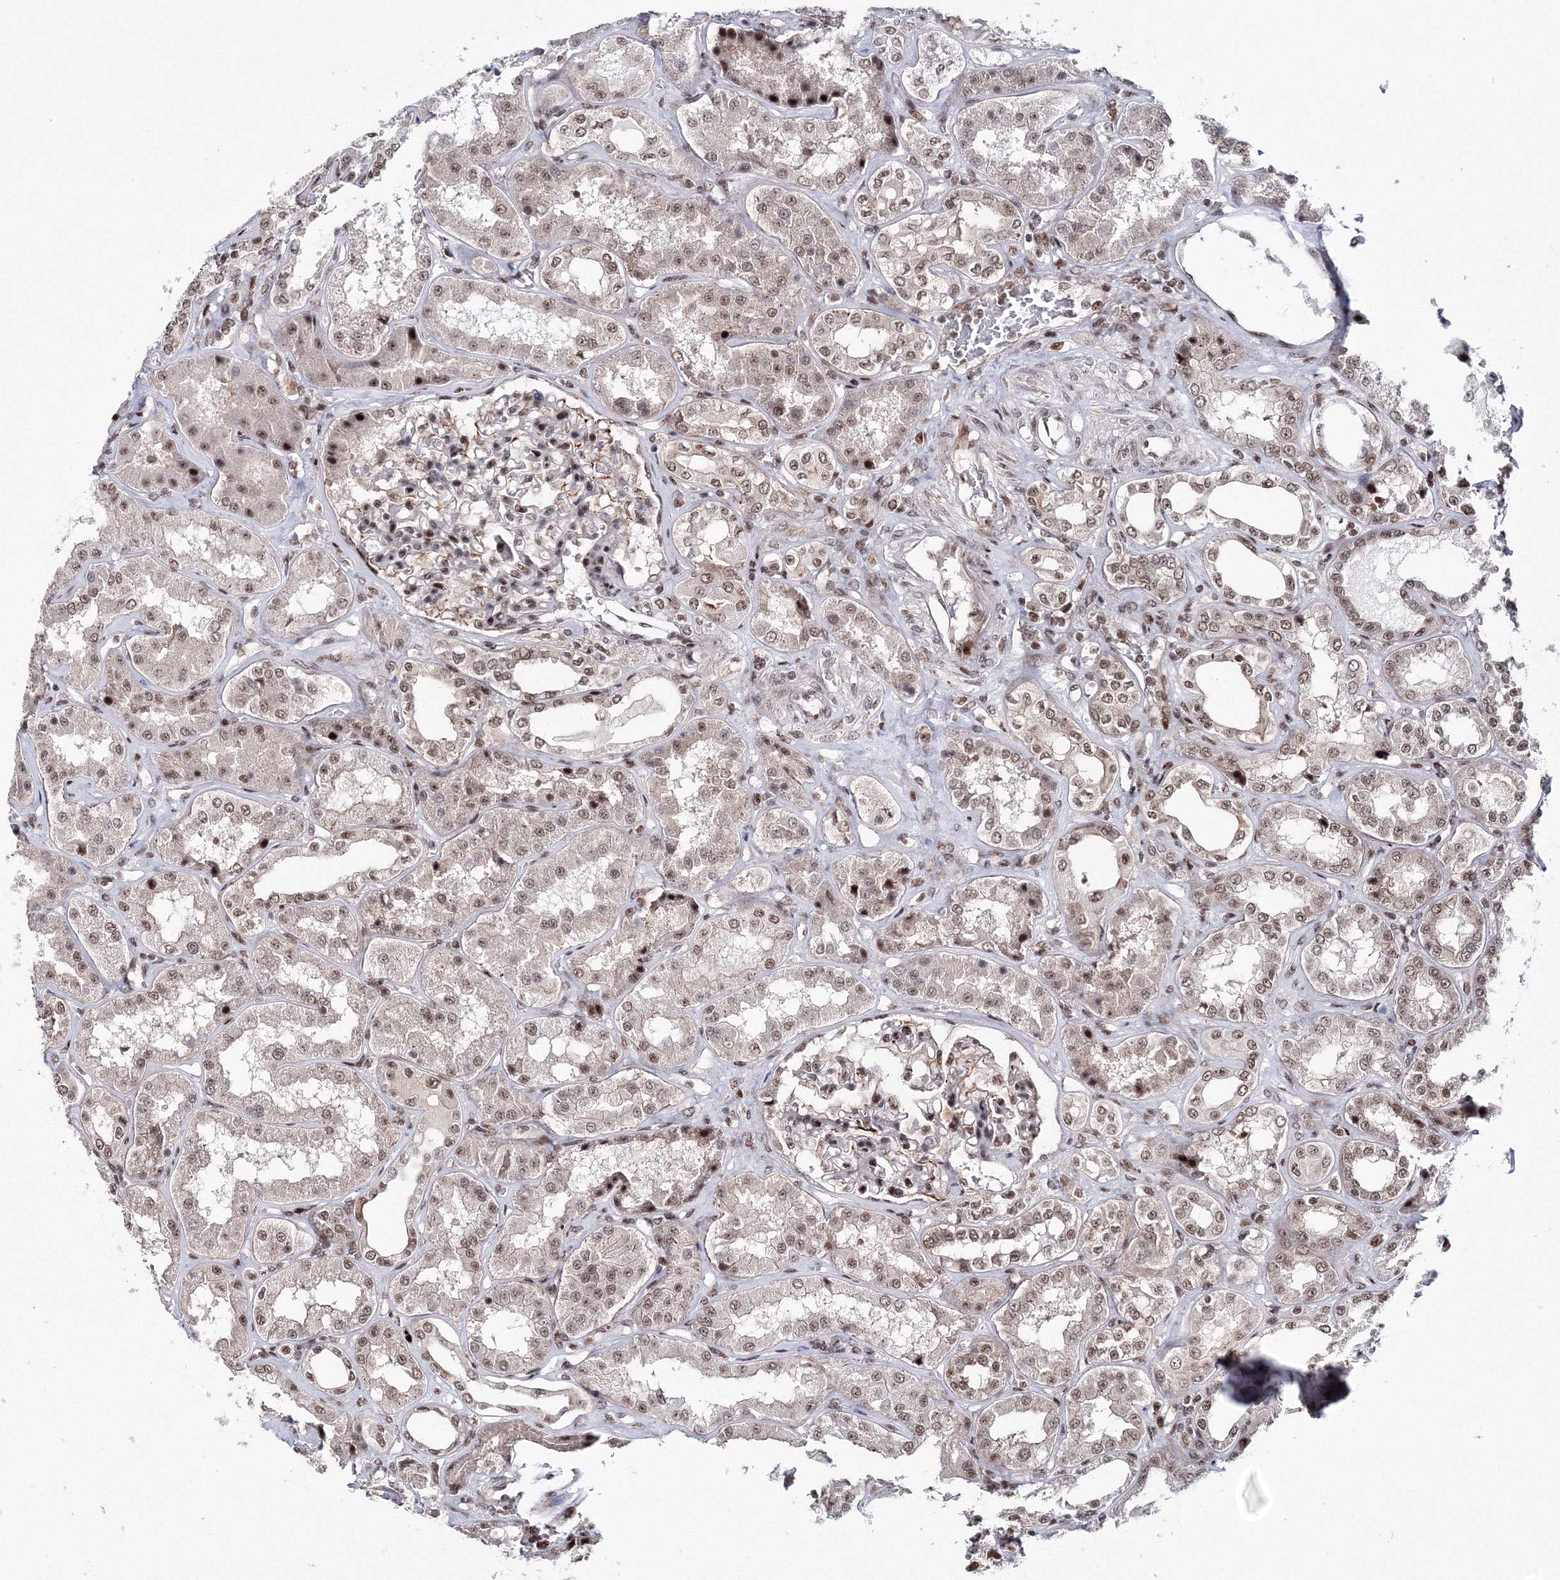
{"staining": {"intensity": "strong", "quantity": "25%-75%", "location": "nuclear"}, "tissue": "kidney", "cell_type": "Cells in glomeruli", "image_type": "normal", "snomed": [{"axis": "morphology", "description": "Normal tissue, NOS"}, {"axis": "topography", "description": "Kidney"}], "caption": "DAB (3,3'-diaminobenzidine) immunohistochemical staining of unremarkable human kidney exhibits strong nuclear protein positivity in about 25%-75% of cells in glomeruli. (brown staining indicates protein expression, while blue staining denotes nuclei).", "gene": "TATDN2", "patient": {"sex": "female", "age": 56}}